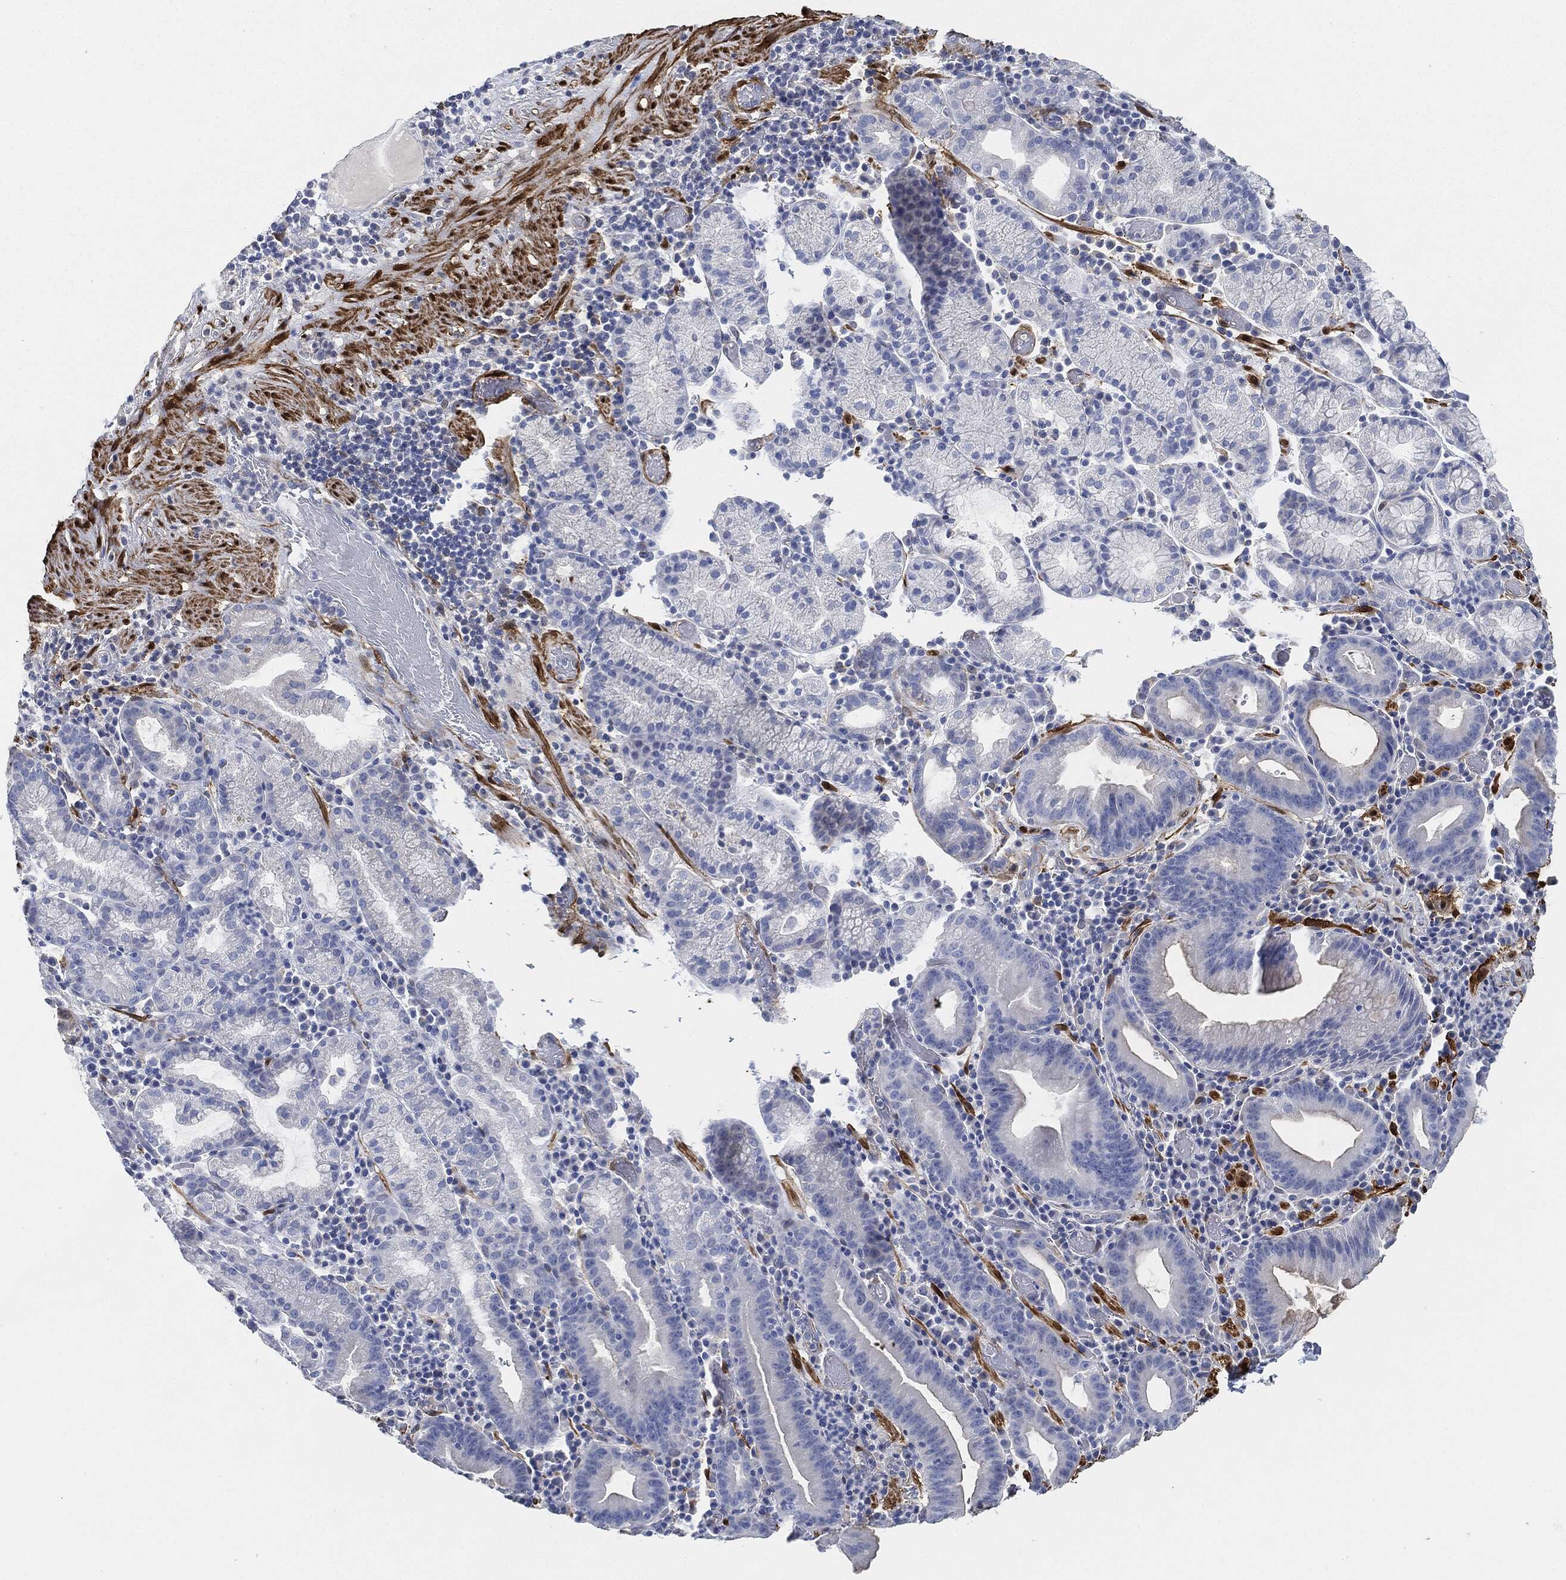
{"staining": {"intensity": "negative", "quantity": "none", "location": "none"}, "tissue": "stomach cancer", "cell_type": "Tumor cells", "image_type": "cancer", "snomed": [{"axis": "morphology", "description": "Adenocarcinoma, NOS"}, {"axis": "topography", "description": "Stomach"}], "caption": "Immunohistochemistry (IHC) of stomach cancer reveals no positivity in tumor cells.", "gene": "TAGLN", "patient": {"sex": "male", "age": 79}}